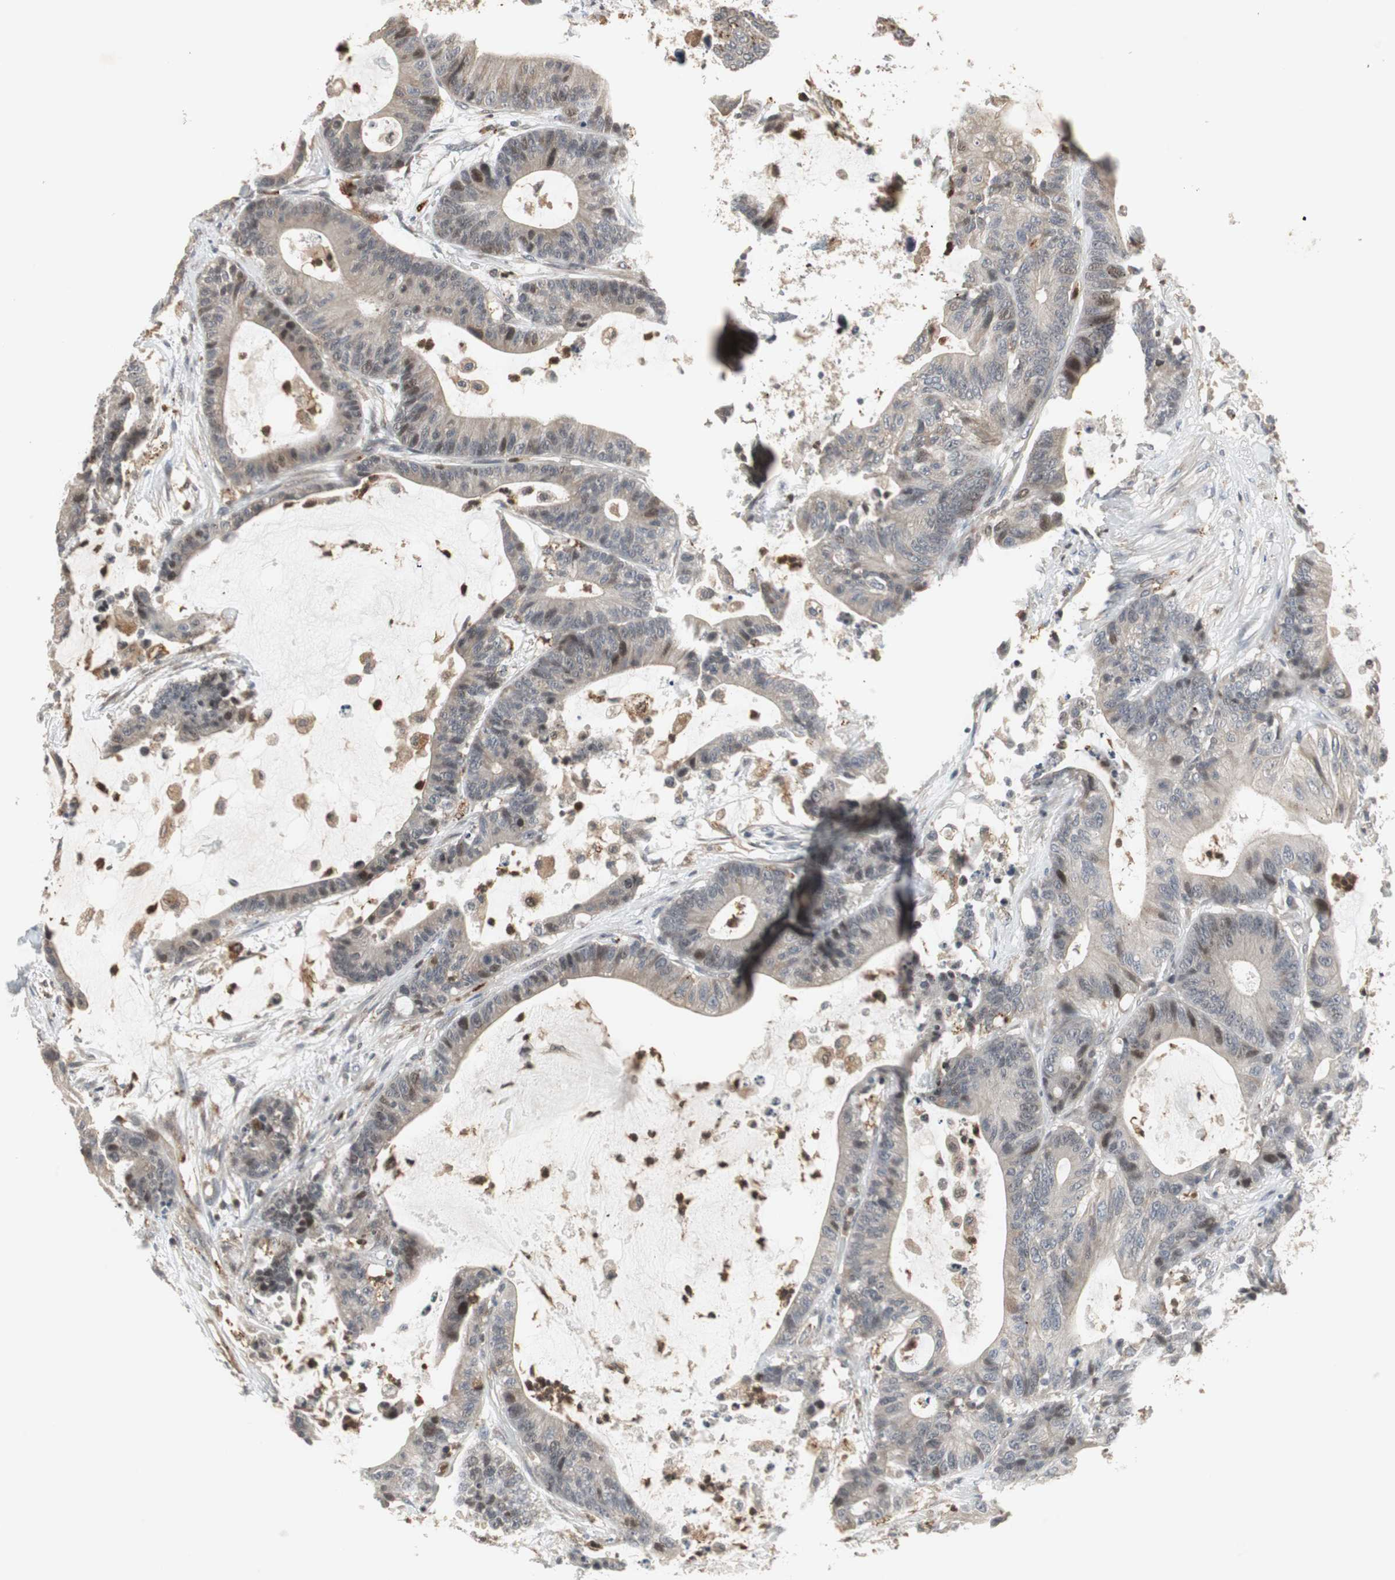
{"staining": {"intensity": "moderate", "quantity": "<25%", "location": "nuclear"}, "tissue": "colorectal cancer", "cell_type": "Tumor cells", "image_type": "cancer", "snomed": [{"axis": "morphology", "description": "Adenocarcinoma, NOS"}, {"axis": "topography", "description": "Colon"}], "caption": "Immunohistochemical staining of human colorectal adenocarcinoma displays moderate nuclear protein expression in about <25% of tumor cells.", "gene": "SNX4", "patient": {"sex": "female", "age": 84}}